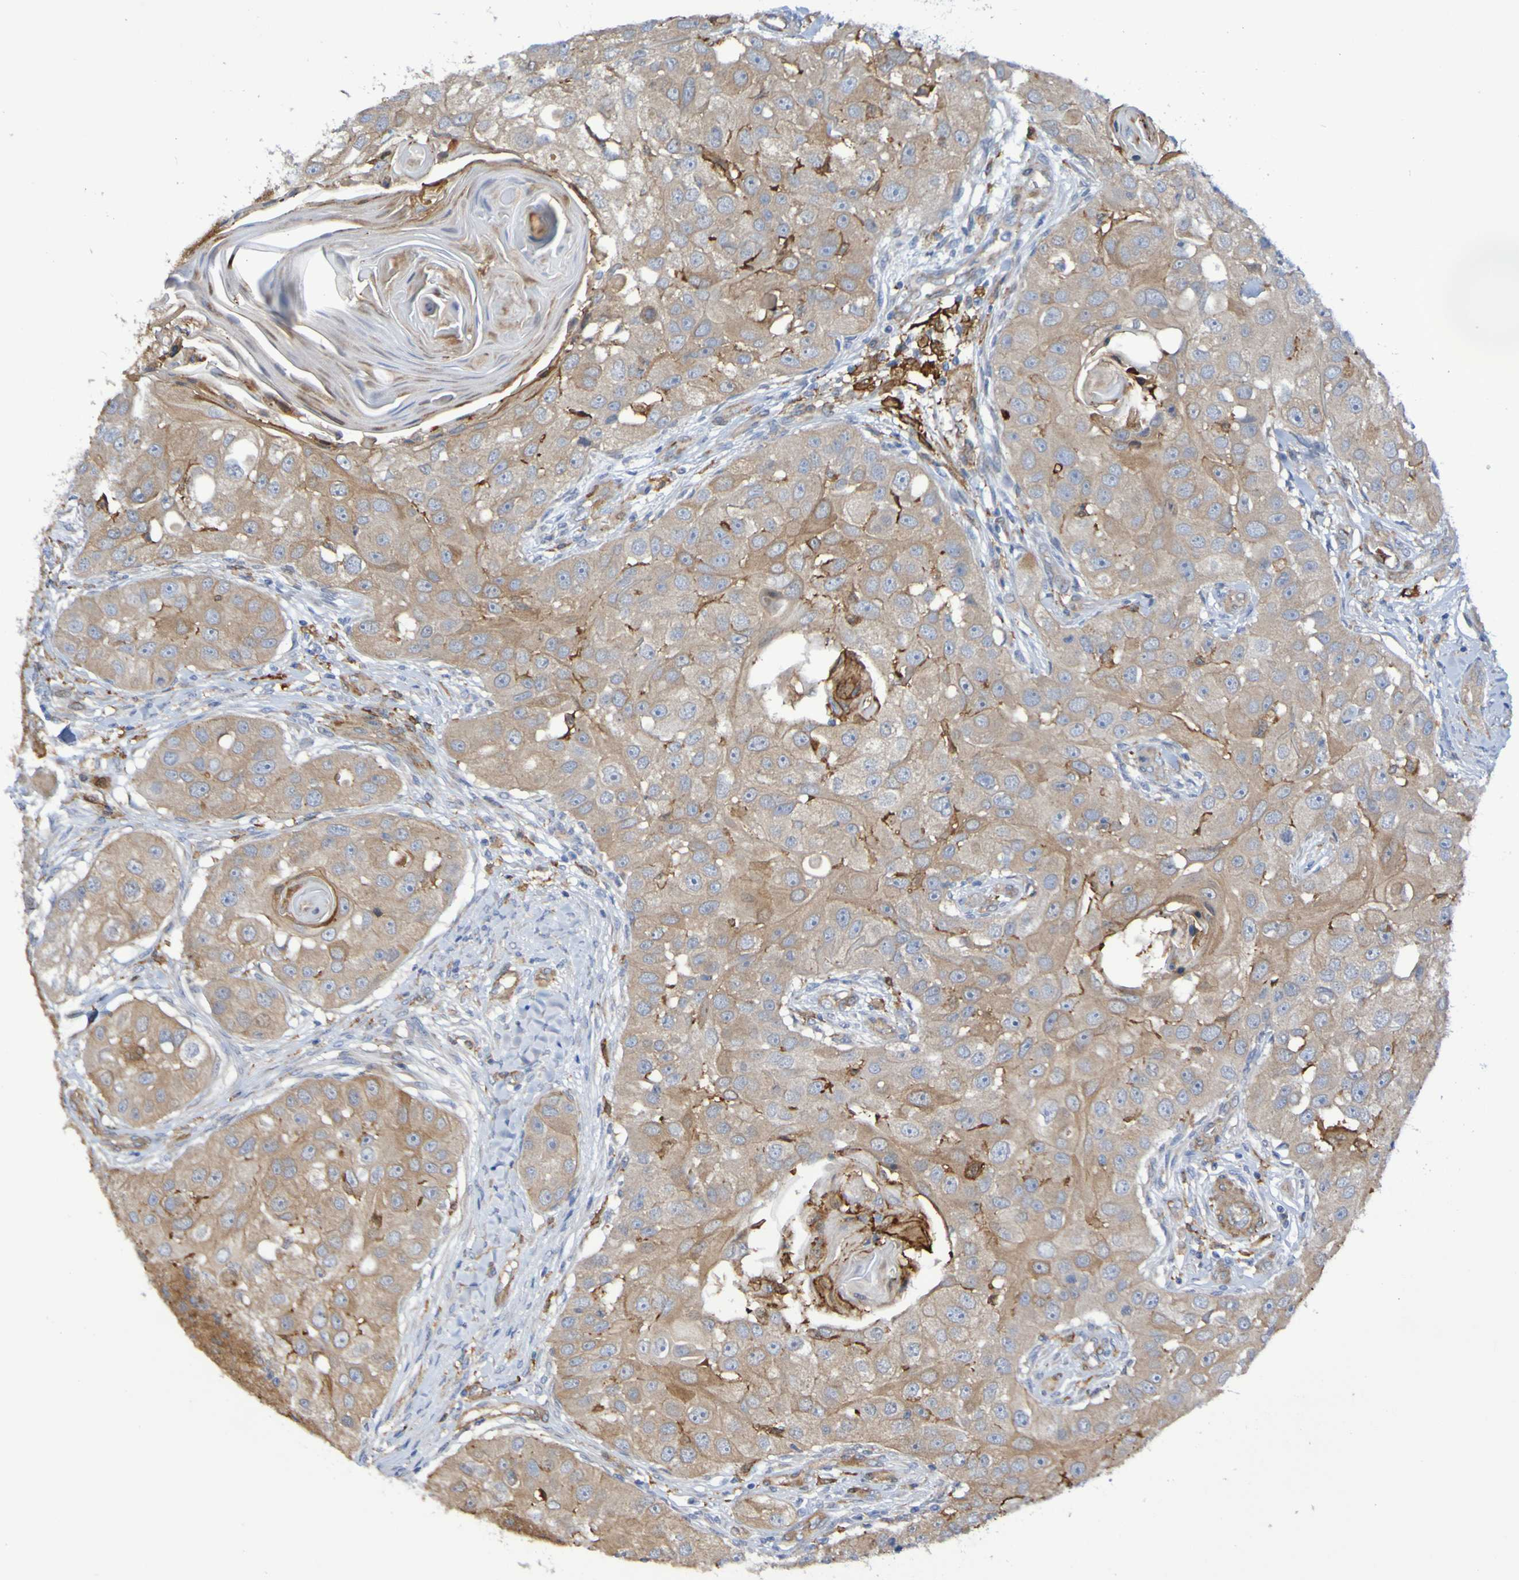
{"staining": {"intensity": "weak", "quantity": ">75%", "location": "cytoplasmic/membranous"}, "tissue": "head and neck cancer", "cell_type": "Tumor cells", "image_type": "cancer", "snomed": [{"axis": "morphology", "description": "Normal tissue, NOS"}, {"axis": "morphology", "description": "Squamous cell carcinoma, NOS"}, {"axis": "topography", "description": "Skeletal muscle"}, {"axis": "topography", "description": "Head-Neck"}], "caption": "Protein analysis of head and neck squamous cell carcinoma tissue demonstrates weak cytoplasmic/membranous staining in about >75% of tumor cells. Nuclei are stained in blue.", "gene": "SCRG1", "patient": {"sex": "male", "age": 51}}